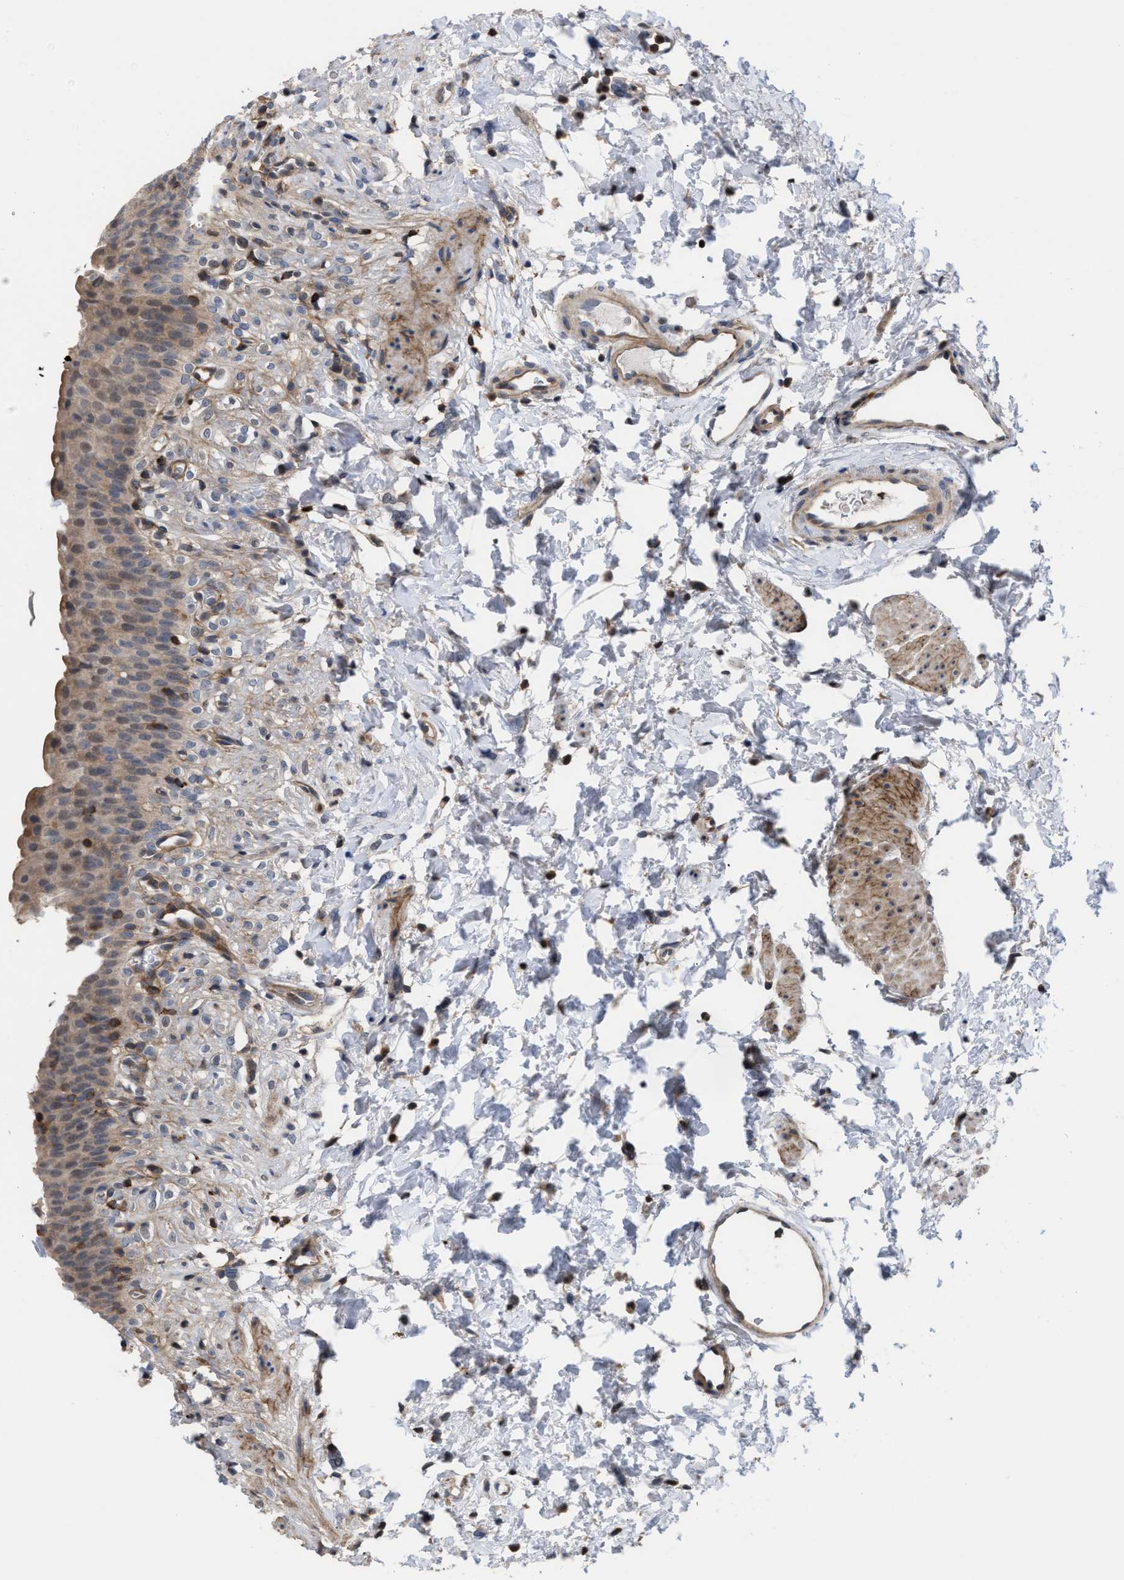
{"staining": {"intensity": "weak", "quantity": ">75%", "location": "cytoplasmic/membranous"}, "tissue": "urinary bladder", "cell_type": "Urothelial cells", "image_type": "normal", "snomed": [{"axis": "morphology", "description": "Normal tissue, NOS"}, {"axis": "topography", "description": "Urinary bladder"}], "caption": "DAB (3,3'-diaminobenzidine) immunohistochemical staining of normal urinary bladder exhibits weak cytoplasmic/membranous protein staining in about >75% of urothelial cells.", "gene": "PTPRE", "patient": {"sex": "female", "age": 79}}